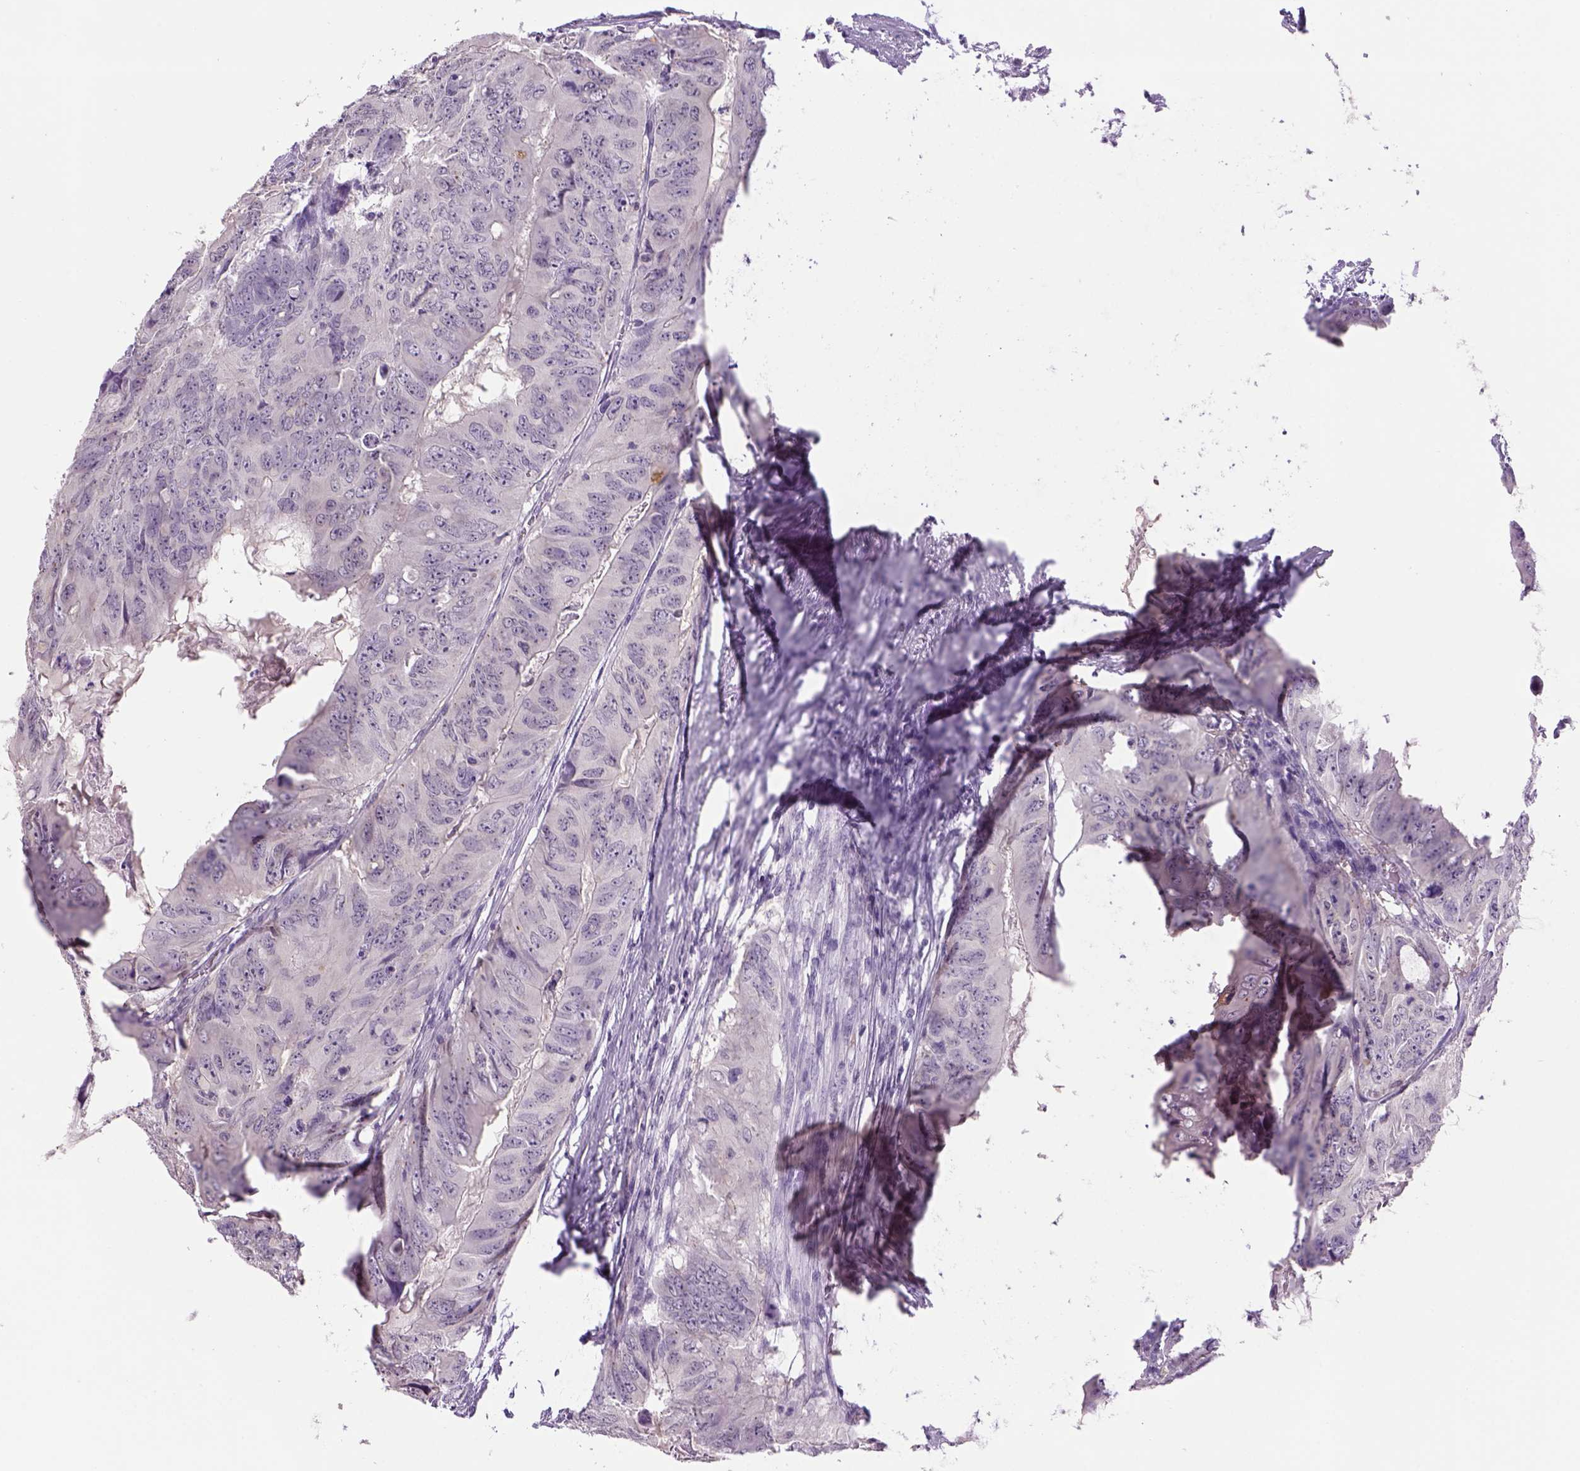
{"staining": {"intensity": "negative", "quantity": "none", "location": "none"}, "tissue": "colorectal cancer", "cell_type": "Tumor cells", "image_type": "cancer", "snomed": [{"axis": "morphology", "description": "Adenocarcinoma, NOS"}, {"axis": "topography", "description": "Colon"}], "caption": "An immunohistochemistry image of adenocarcinoma (colorectal) is shown. There is no staining in tumor cells of adenocarcinoma (colorectal).", "gene": "DBH", "patient": {"sex": "male", "age": 79}}